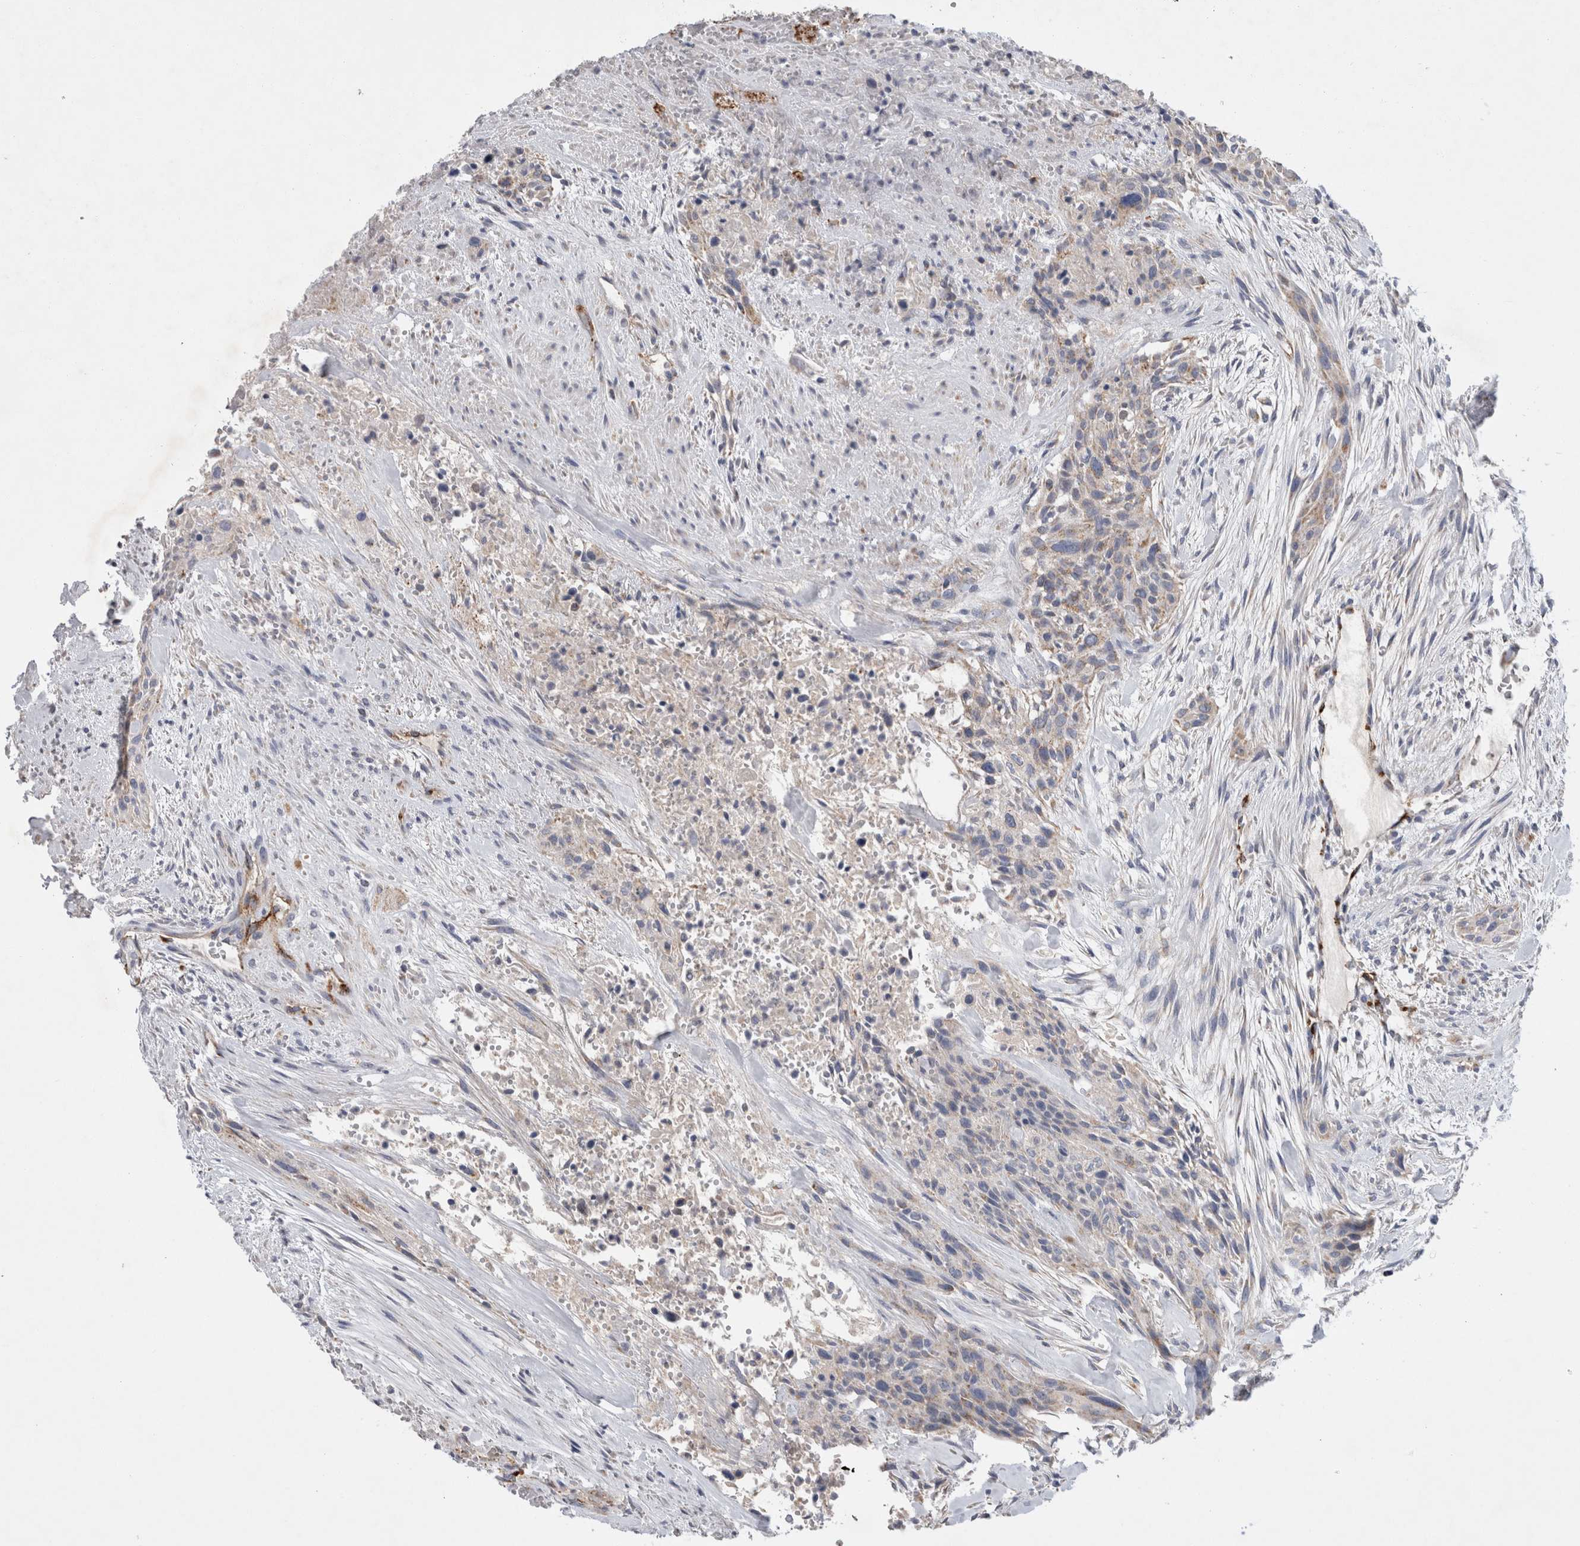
{"staining": {"intensity": "weak", "quantity": "<25%", "location": "cytoplasmic/membranous"}, "tissue": "urothelial cancer", "cell_type": "Tumor cells", "image_type": "cancer", "snomed": [{"axis": "morphology", "description": "Urothelial carcinoma, High grade"}, {"axis": "topography", "description": "Urinary bladder"}], "caption": "Micrograph shows no protein staining in tumor cells of high-grade urothelial carcinoma tissue. (Stains: DAB (3,3'-diaminobenzidine) immunohistochemistry with hematoxylin counter stain, Microscopy: brightfield microscopy at high magnification).", "gene": "IARS2", "patient": {"sex": "male", "age": 35}}